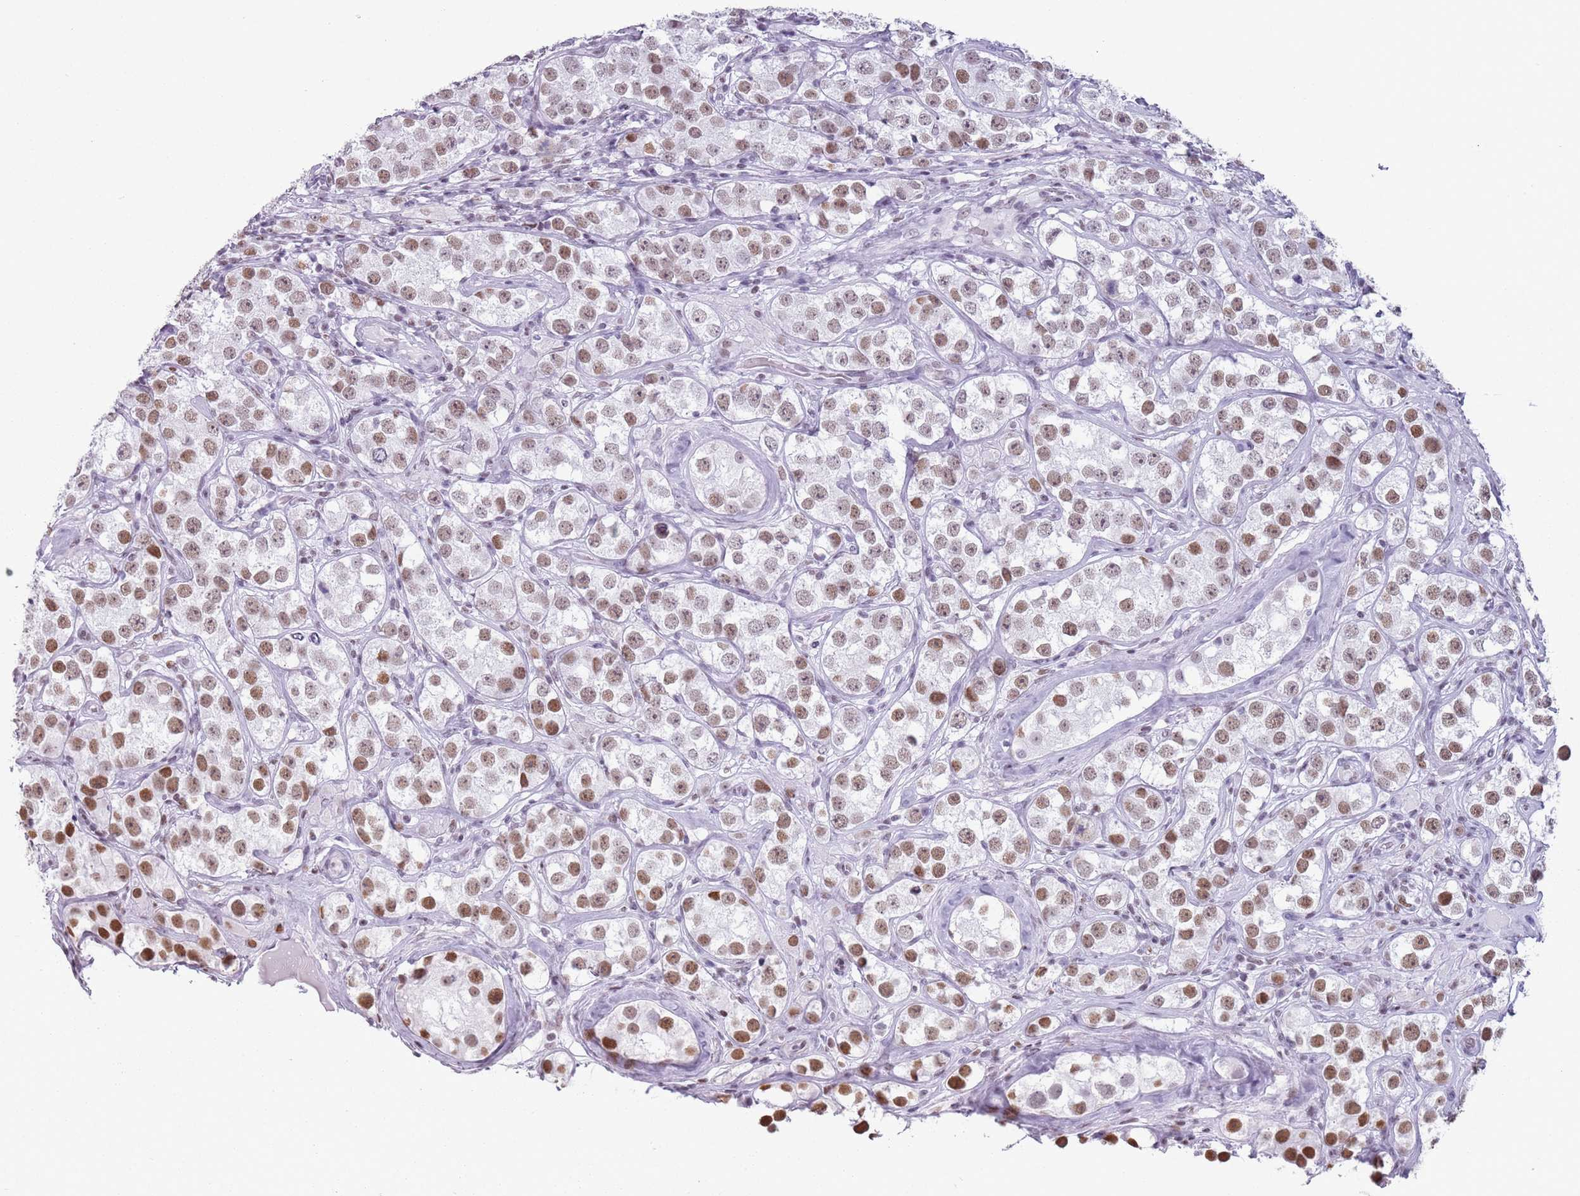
{"staining": {"intensity": "moderate", "quantity": ">75%", "location": "nuclear"}, "tissue": "testis cancer", "cell_type": "Tumor cells", "image_type": "cancer", "snomed": [{"axis": "morphology", "description": "Seminoma, NOS"}, {"axis": "topography", "description": "Testis"}], "caption": "Seminoma (testis) tissue shows moderate nuclear expression in about >75% of tumor cells", "gene": "FAM104B", "patient": {"sex": "male", "age": 28}}